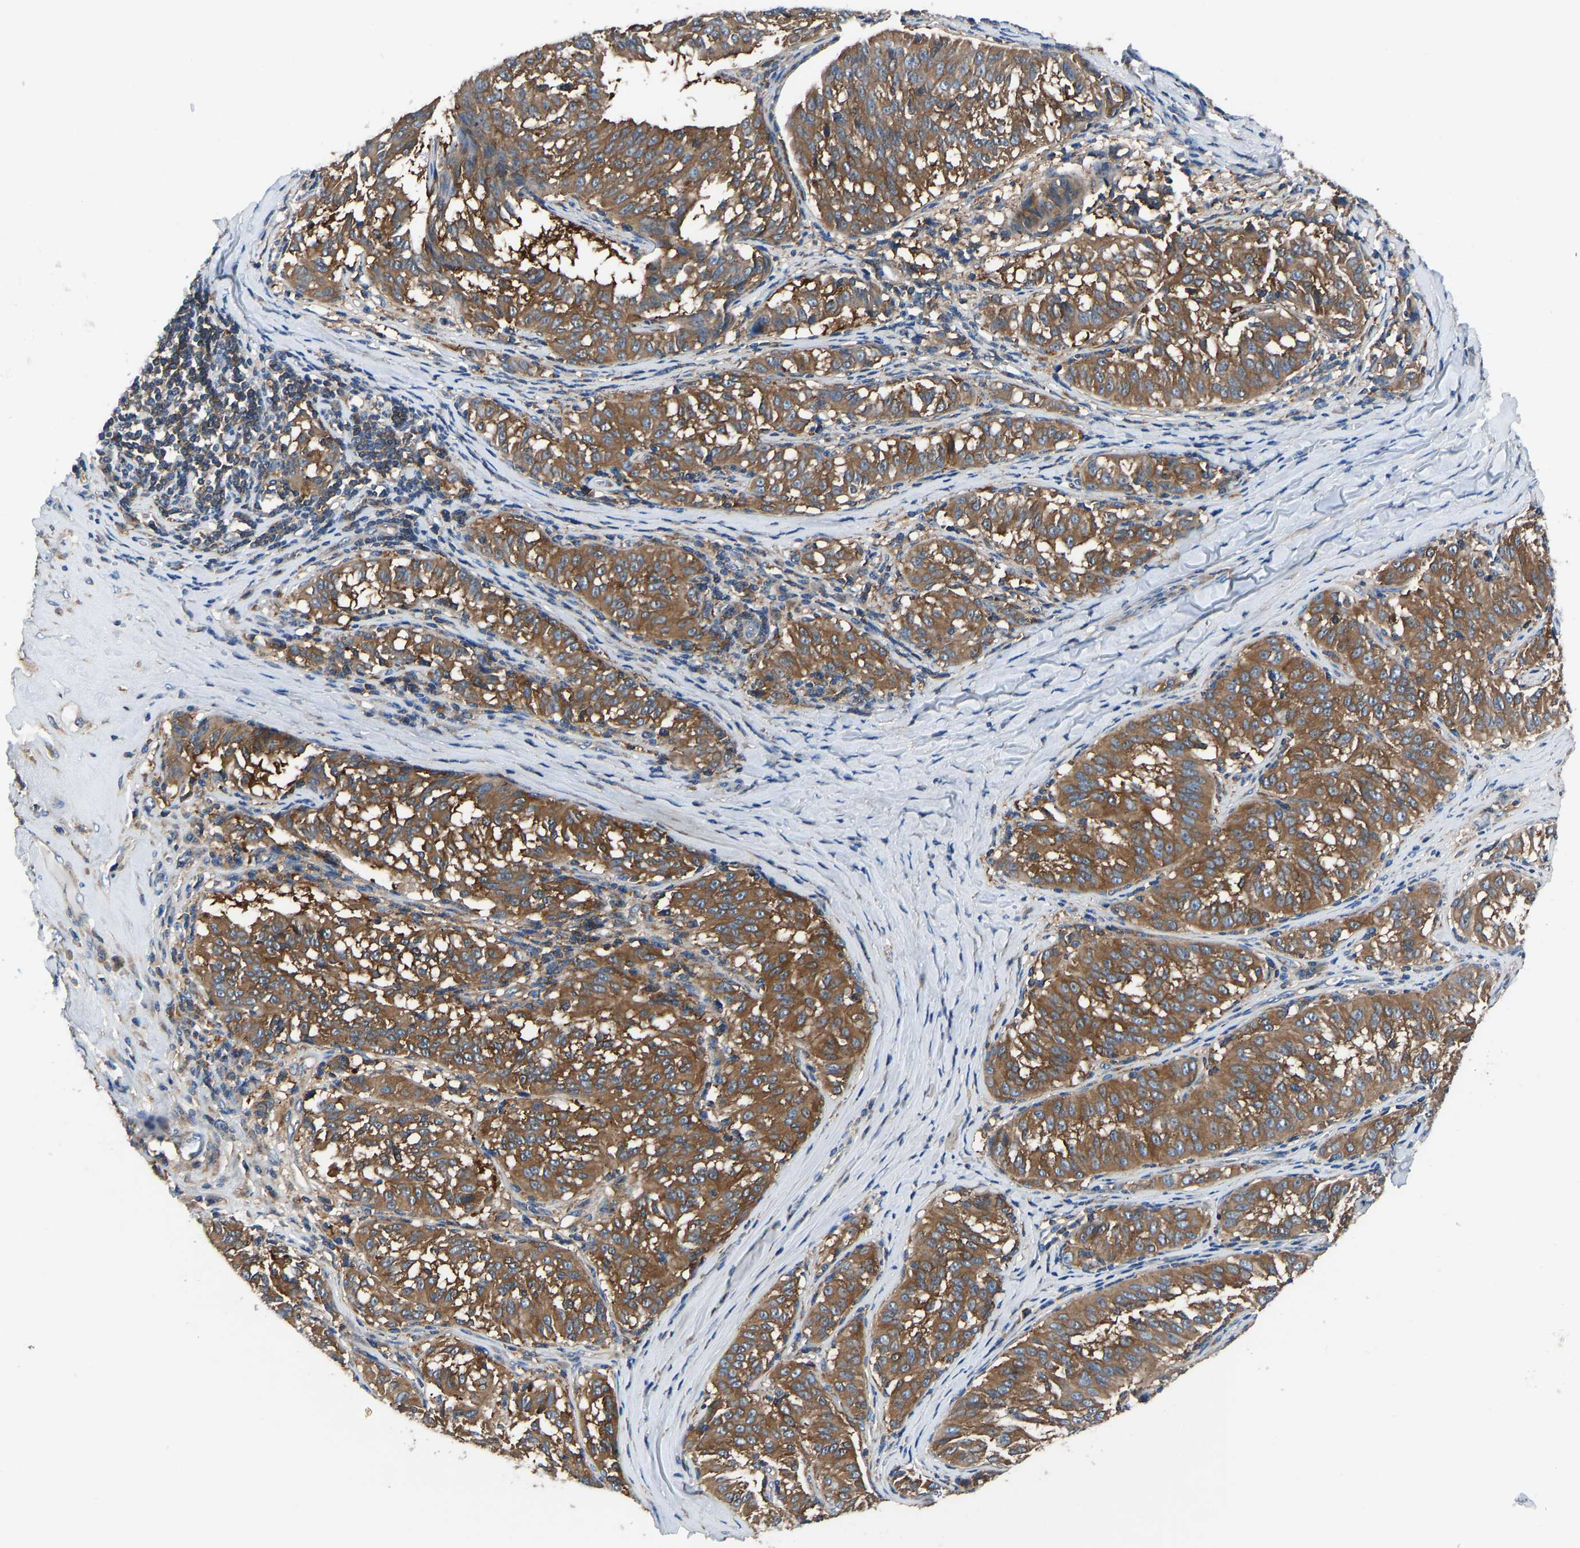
{"staining": {"intensity": "moderate", "quantity": ">75%", "location": "cytoplasmic/membranous"}, "tissue": "melanoma", "cell_type": "Tumor cells", "image_type": "cancer", "snomed": [{"axis": "morphology", "description": "Malignant melanoma, NOS"}, {"axis": "topography", "description": "Skin"}], "caption": "IHC micrograph of neoplastic tissue: malignant melanoma stained using IHC exhibits medium levels of moderate protein expression localized specifically in the cytoplasmic/membranous of tumor cells, appearing as a cytoplasmic/membranous brown color.", "gene": "PRKAR1A", "patient": {"sex": "female", "age": 72}}